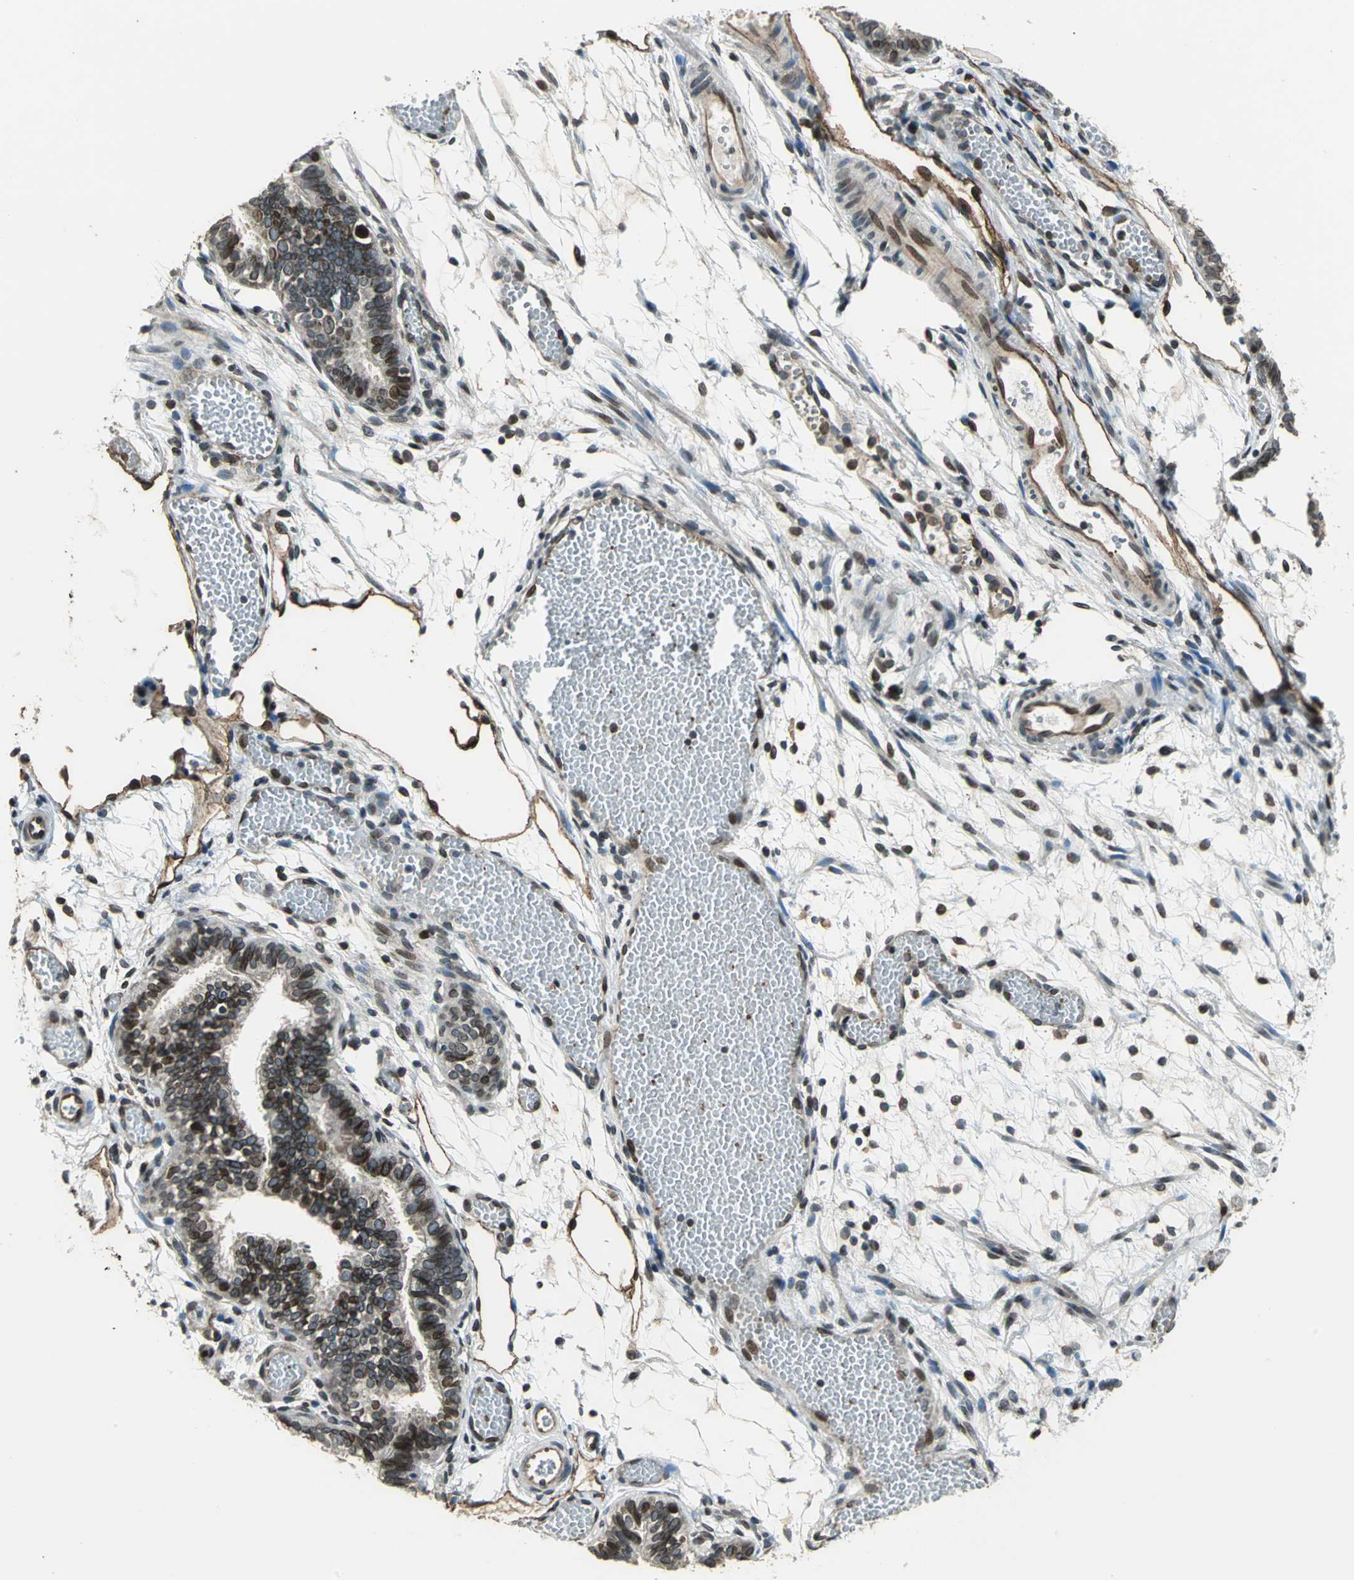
{"staining": {"intensity": "moderate", "quantity": "25%-75%", "location": "cytoplasmic/membranous,nuclear"}, "tissue": "fallopian tube", "cell_type": "Glandular cells", "image_type": "normal", "snomed": [{"axis": "morphology", "description": "Normal tissue, NOS"}, {"axis": "topography", "description": "Fallopian tube"}], "caption": "Protein expression analysis of normal human fallopian tube reveals moderate cytoplasmic/membranous,nuclear positivity in about 25%-75% of glandular cells.", "gene": "BRIP1", "patient": {"sex": "female", "age": 29}}